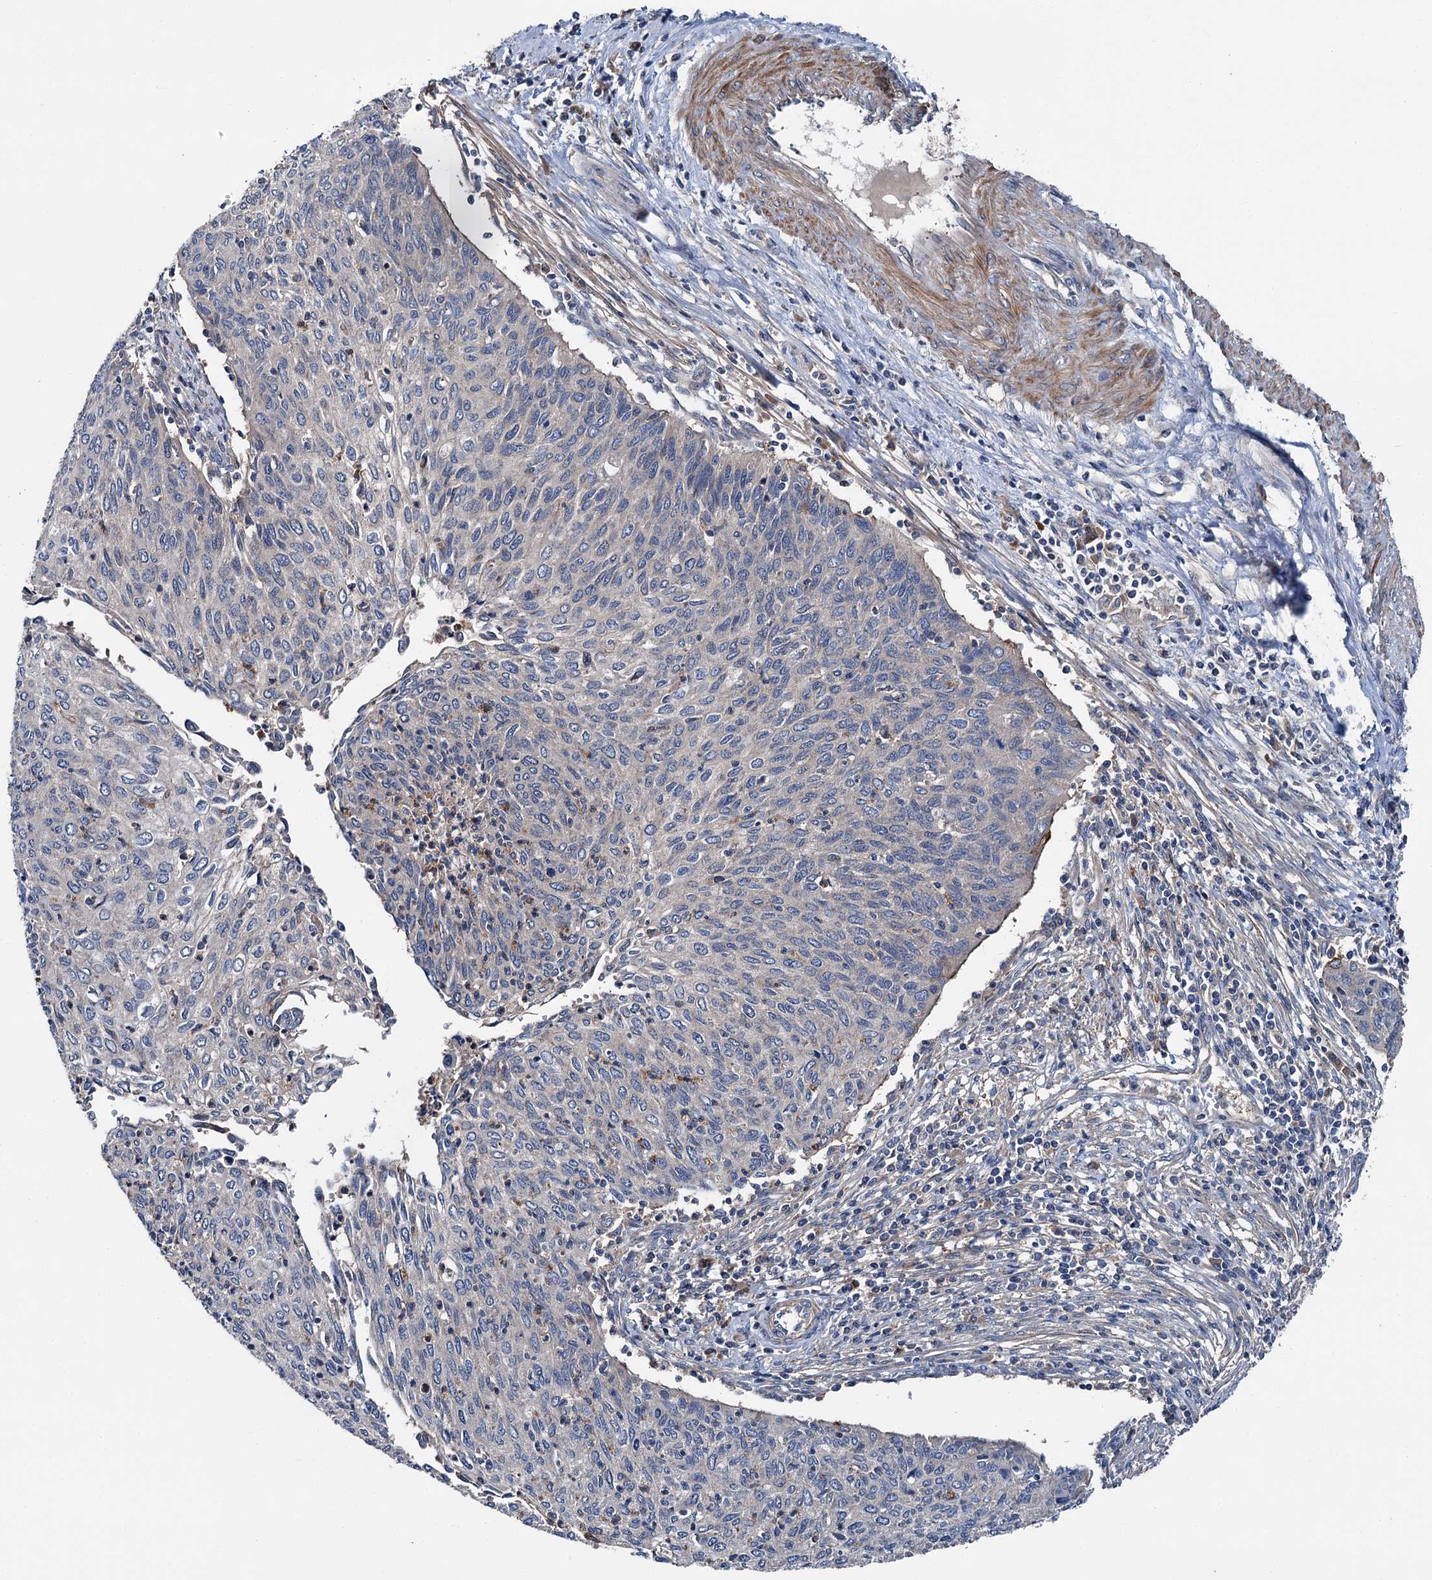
{"staining": {"intensity": "negative", "quantity": "none", "location": "none"}, "tissue": "cervical cancer", "cell_type": "Tumor cells", "image_type": "cancer", "snomed": [{"axis": "morphology", "description": "Squamous cell carcinoma, NOS"}, {"axis": "topography", "description": "Cervix"}], "caption": "This is an immunohistochemistry histopathology image of human cervical cancer. There is no positivity in tumor cells.", "gene": "SLC22A25", "patient": {"sex": "female", "age": 38}}